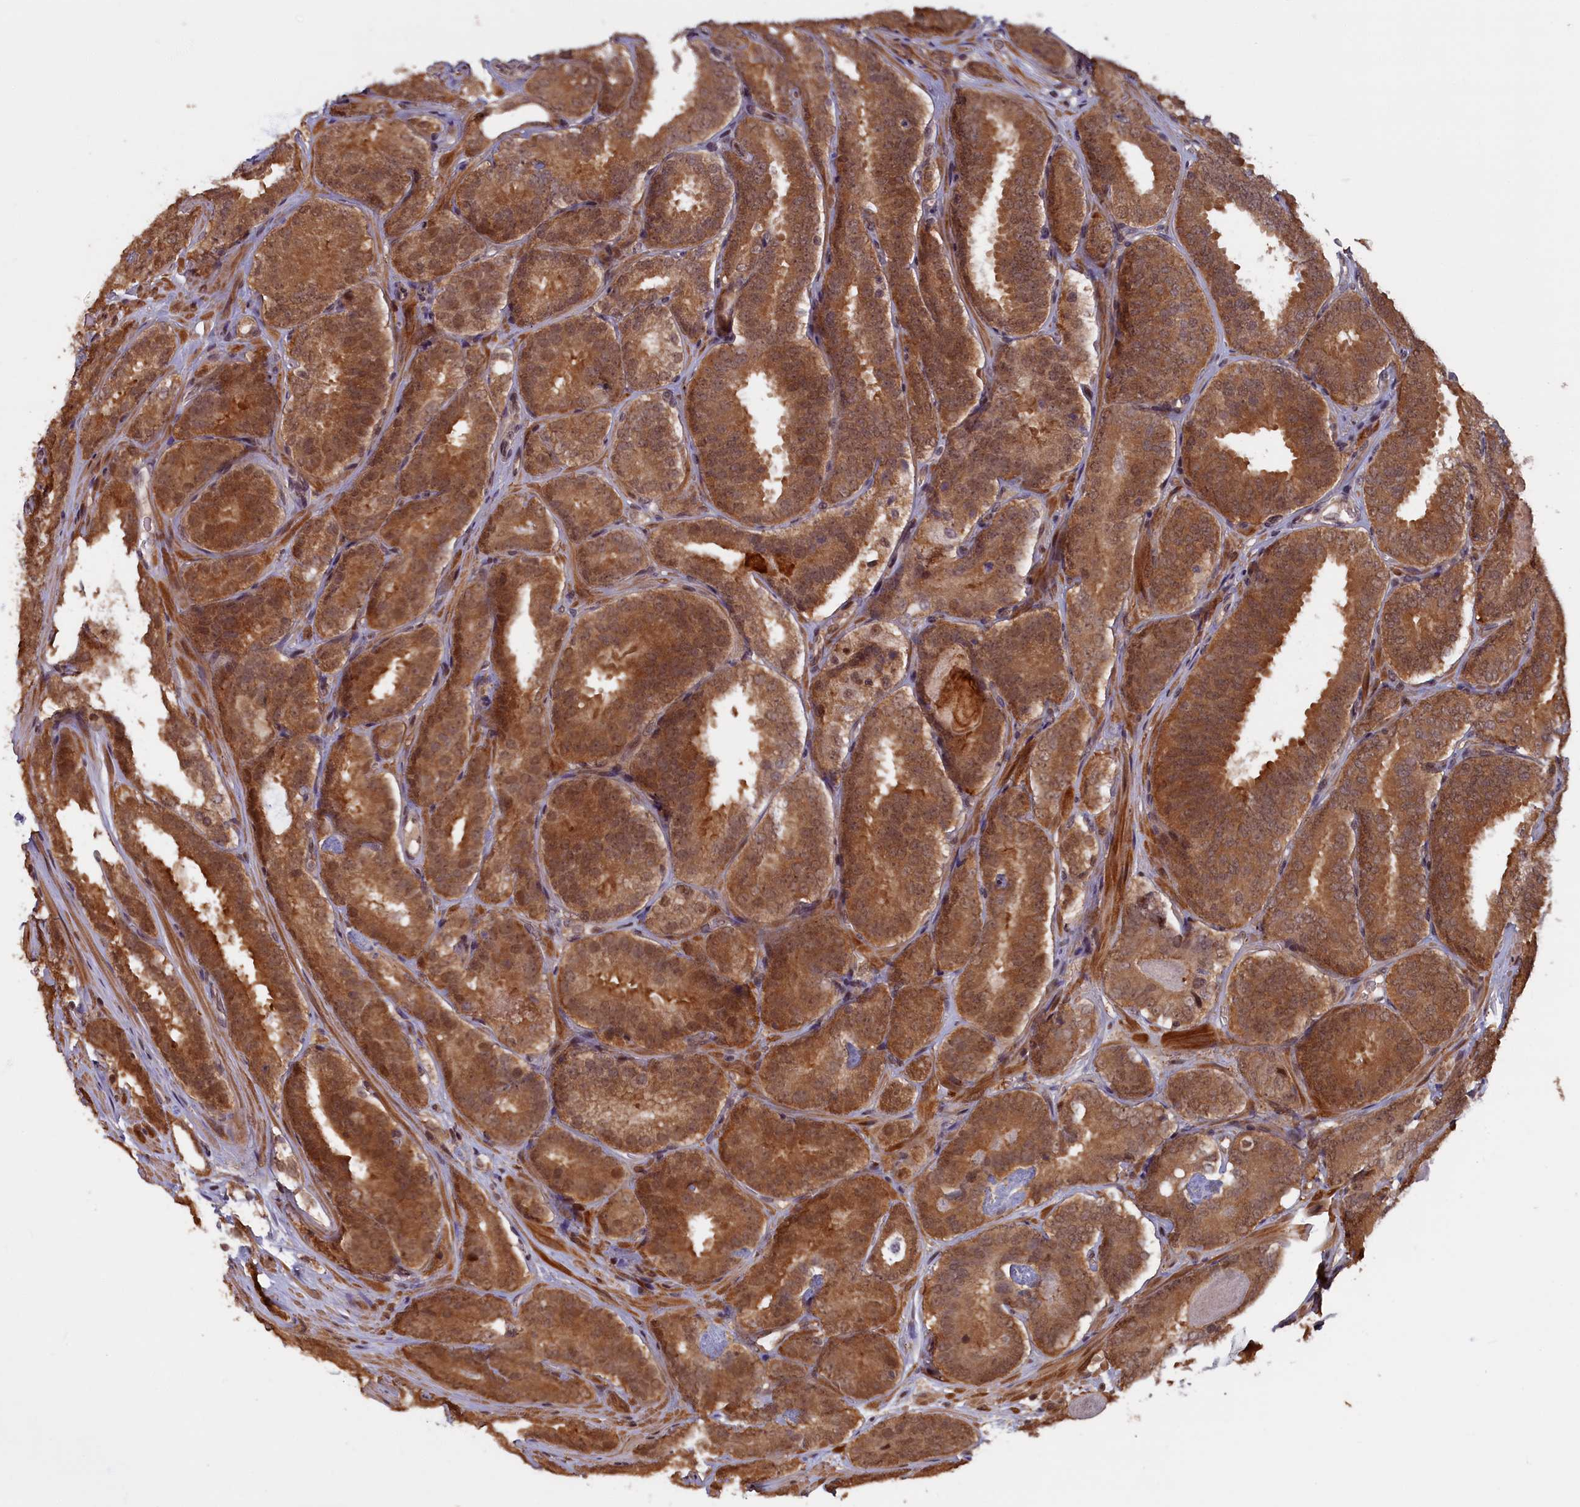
{"staining": {"intensity": "moderate", "quantity": ">75%", "location": "cytoplasmic/membranous,nuclear"}, "tissue": "prostate cancer", "cell_type": "Tumor cells", "image_type": "cancer", "snomed": [{"axis": "morphology", "description": "Adenocarcinoma, High grade"}, {"axis": "topography", "description": "Prostate"}], "caption": "This is a photomicrograph of immunohistochemistry (IHC) staining of prostate cancer (adenocarcinoma (high-grade)), which shows moderate staining in the cytoplasmic/membranous and nuclear of tumor cells.", "gene": "HIF3A", "patient": {"sex": "male", "age": 63}}